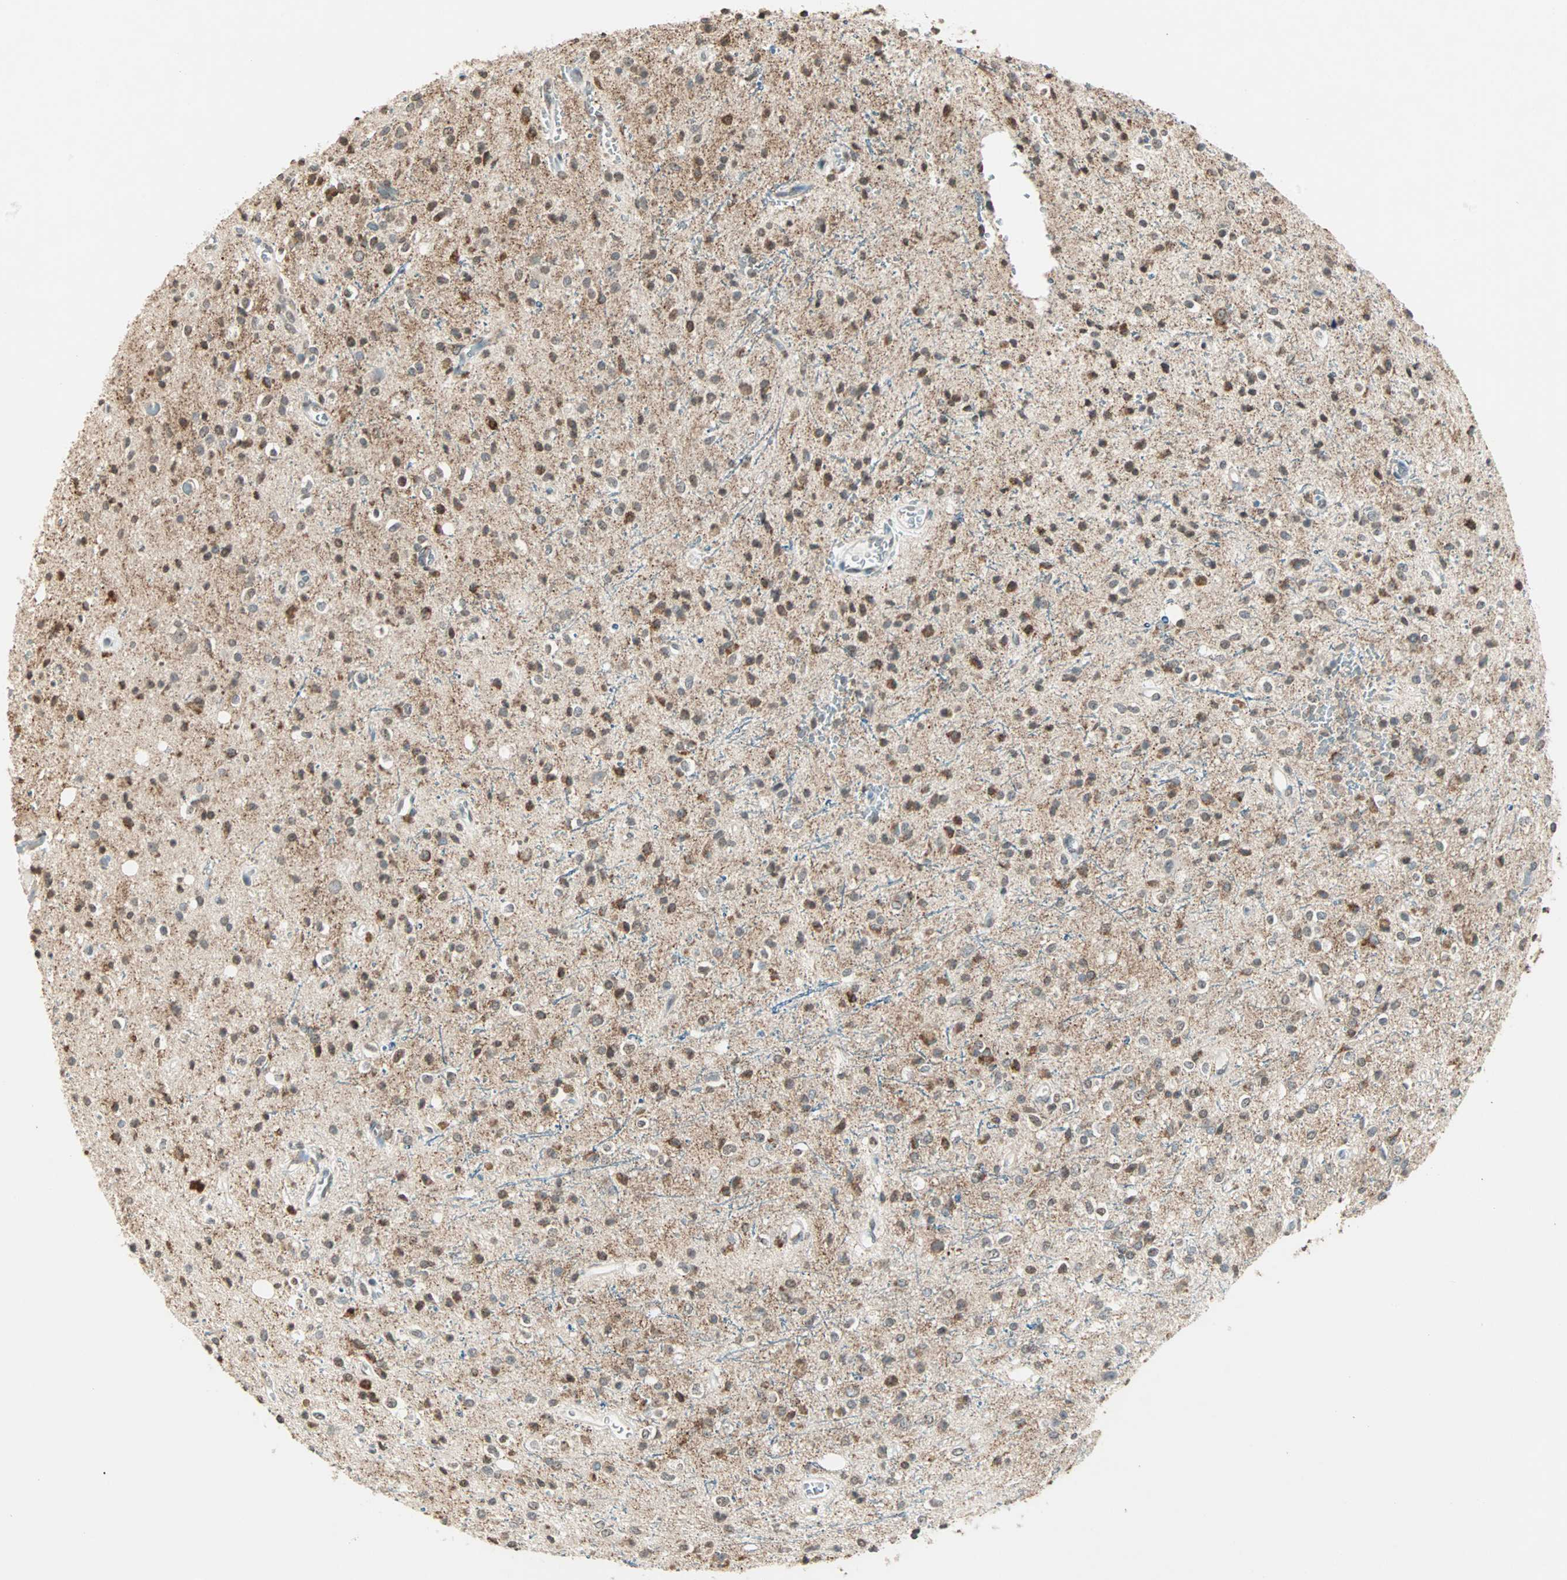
{"staining": {"intensity": "moderate", "quantity": ">75%", "location": "cytoplasmic/membranous,nuclear"}, "tissue": "glioma", "cell_type": "Tumor cells", "image_type": "cancer", "snomed": [{"axis": "morphology", "description": "Glioma, malignant, High grade"}, {"axis": "topography", "description": "Brain"}], "caption": "Malignant glioma (high-grade) tissue demonstrates moderate cytoplasmic/membranous and nuclear staining in approximately >75% of tumor cells (Stains: DAB (3,3'-diaminobenzidine) in brown, nuclei in blue, Microscopy: brightfield microscopy at high magnification).", "gene": "PRELID1", "patient": {"sex": "male", "age": 47}}